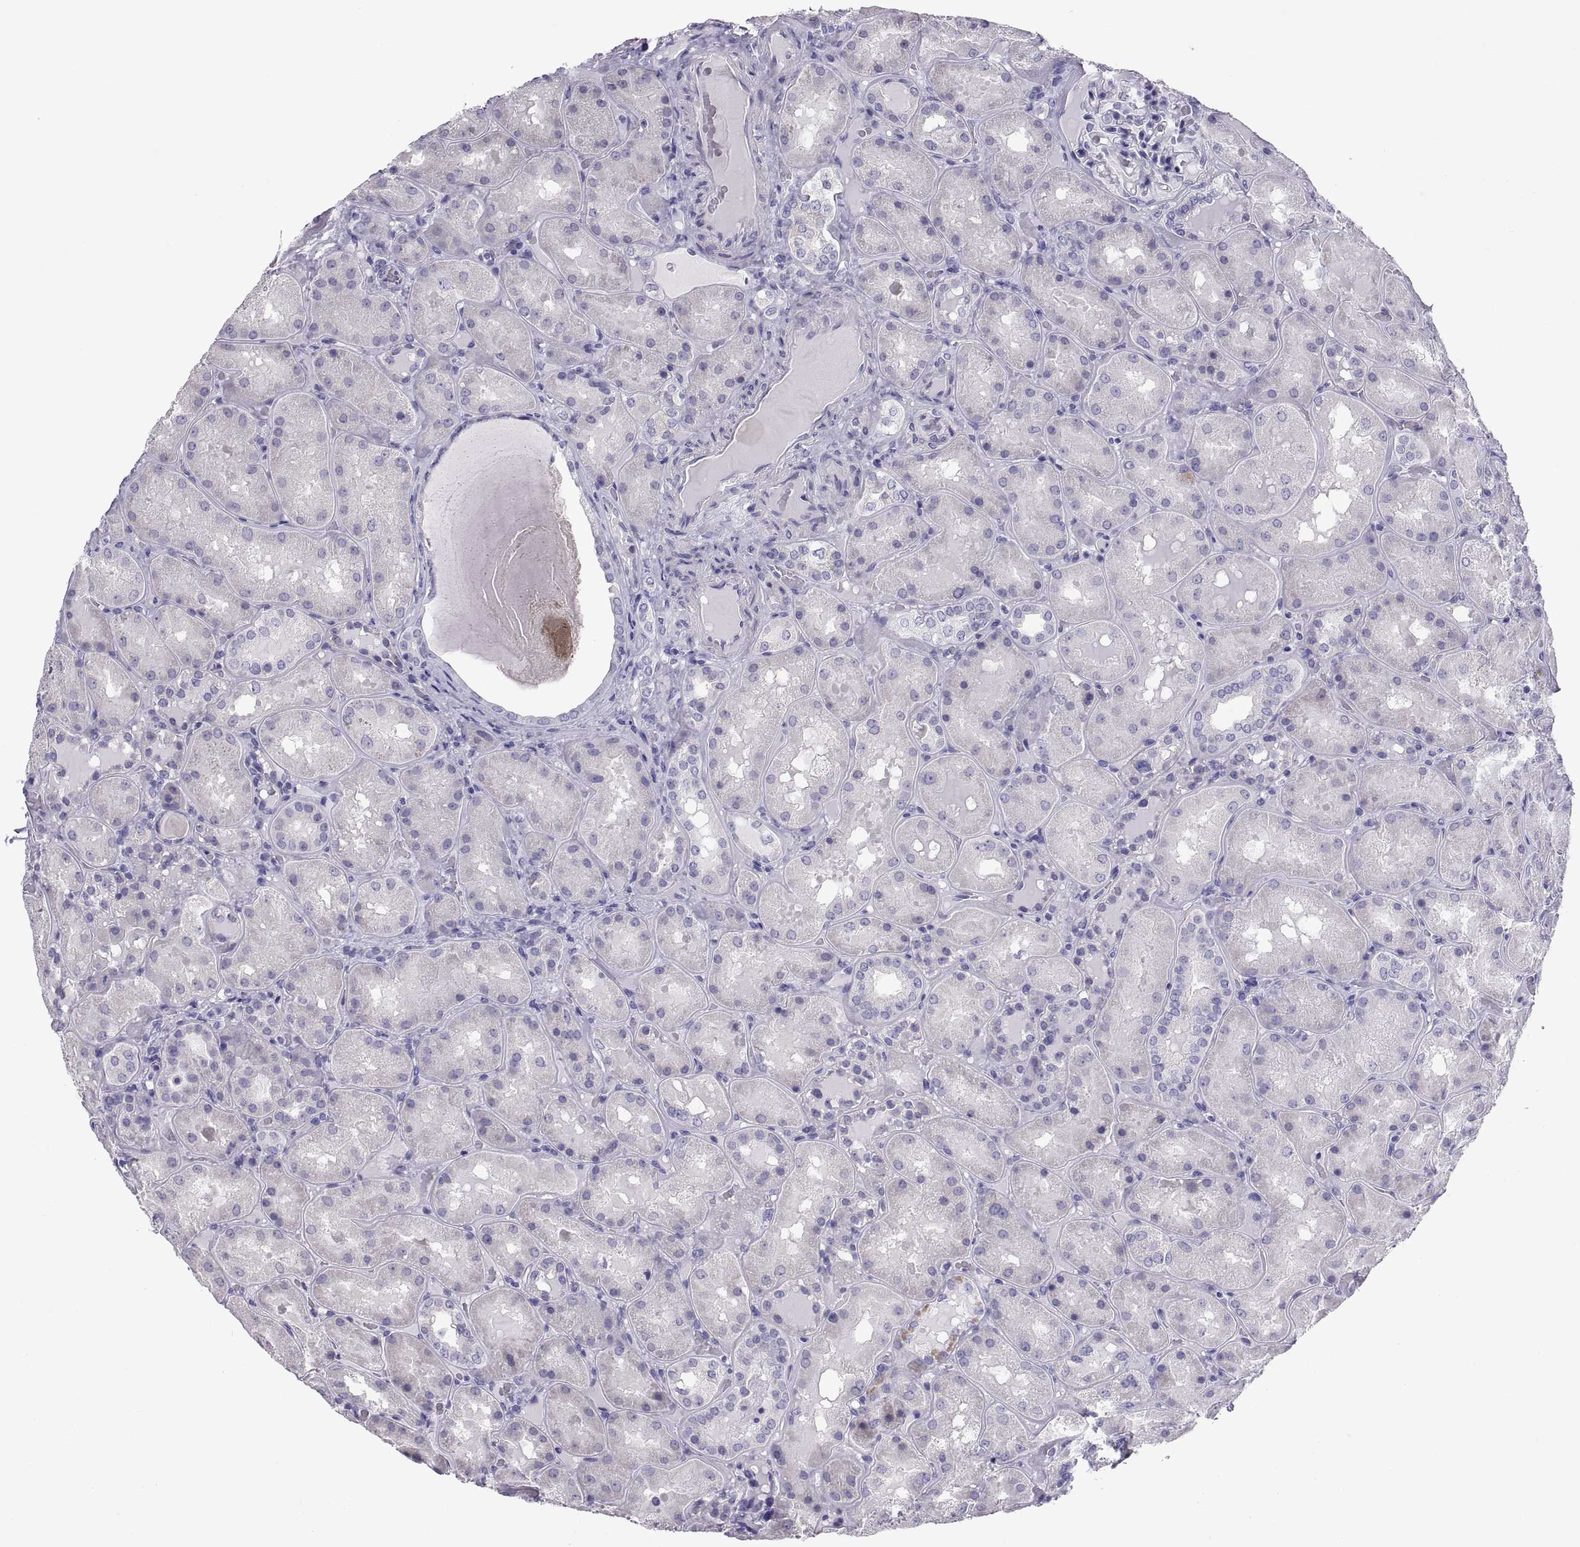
{"staining": {"intensity": "negative", "quantity": "none", "location": "none"}, "tissue": "kidney", "cell_type": "Cells in glomeruli", "image_type": "normal", "snomed": [{"axis": "morphology", "description": "Normal tissue, NOS"}, {"axis": "topography", "description": "Kidney"}], "caption": "Immunohistochemistry (IHC) micrograph of benign kidney: human kidney stained with DAB demonstrates no significant protein staining in cells in glomeruli. (DAB immunohistochemistry visualized using brightfield microscopy, high magnification).", "gene": "RNASE12", "patient": {"sex": "male", "age": 73}}